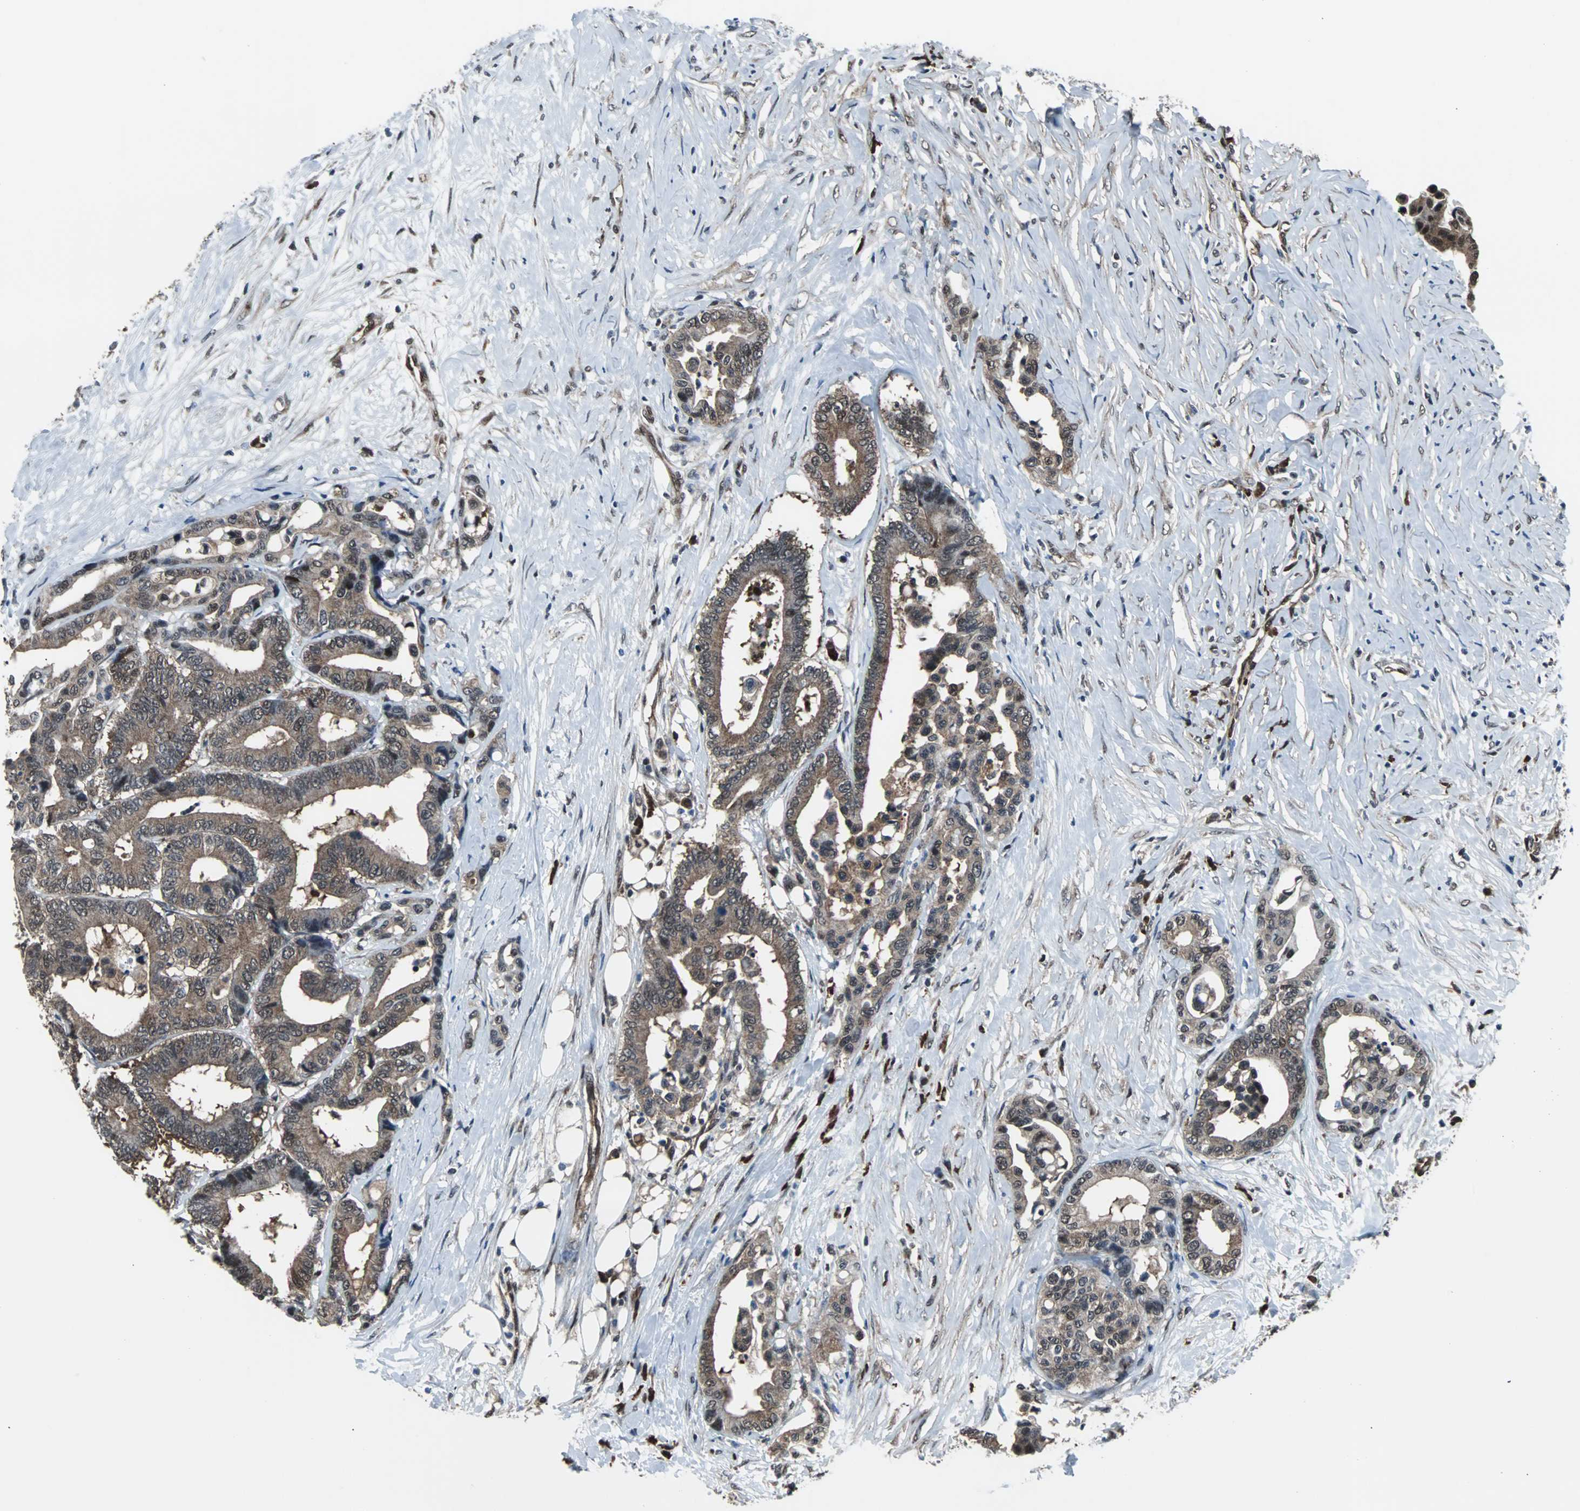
{"staining": {"intensity": "moderate", "quantity": ">75%", "location": "cytoplasmic/membranous"}, "tissue": "colorectal cancer", "cell_type": "Tumor cells", "image_type": "cancer", "snomed": [{"axis": "morphology", "description": "Normal tissue, NOS"}, {"axis": "morphology", "description": "Adenocarcinoma, NOS"}, {"axis": "topography", "description": "Colon"}], "caption": "Protein expression analysis of adenocarcinoma (colorectal) reveals moderate cytoplasmic/membranous positivity in approximately >75% of tumor cells. (brown staining indicates protein expression, while blue staining denotes nuclei).", "gene": "VCP", "patient": {"sex": "male", "age": 82}}